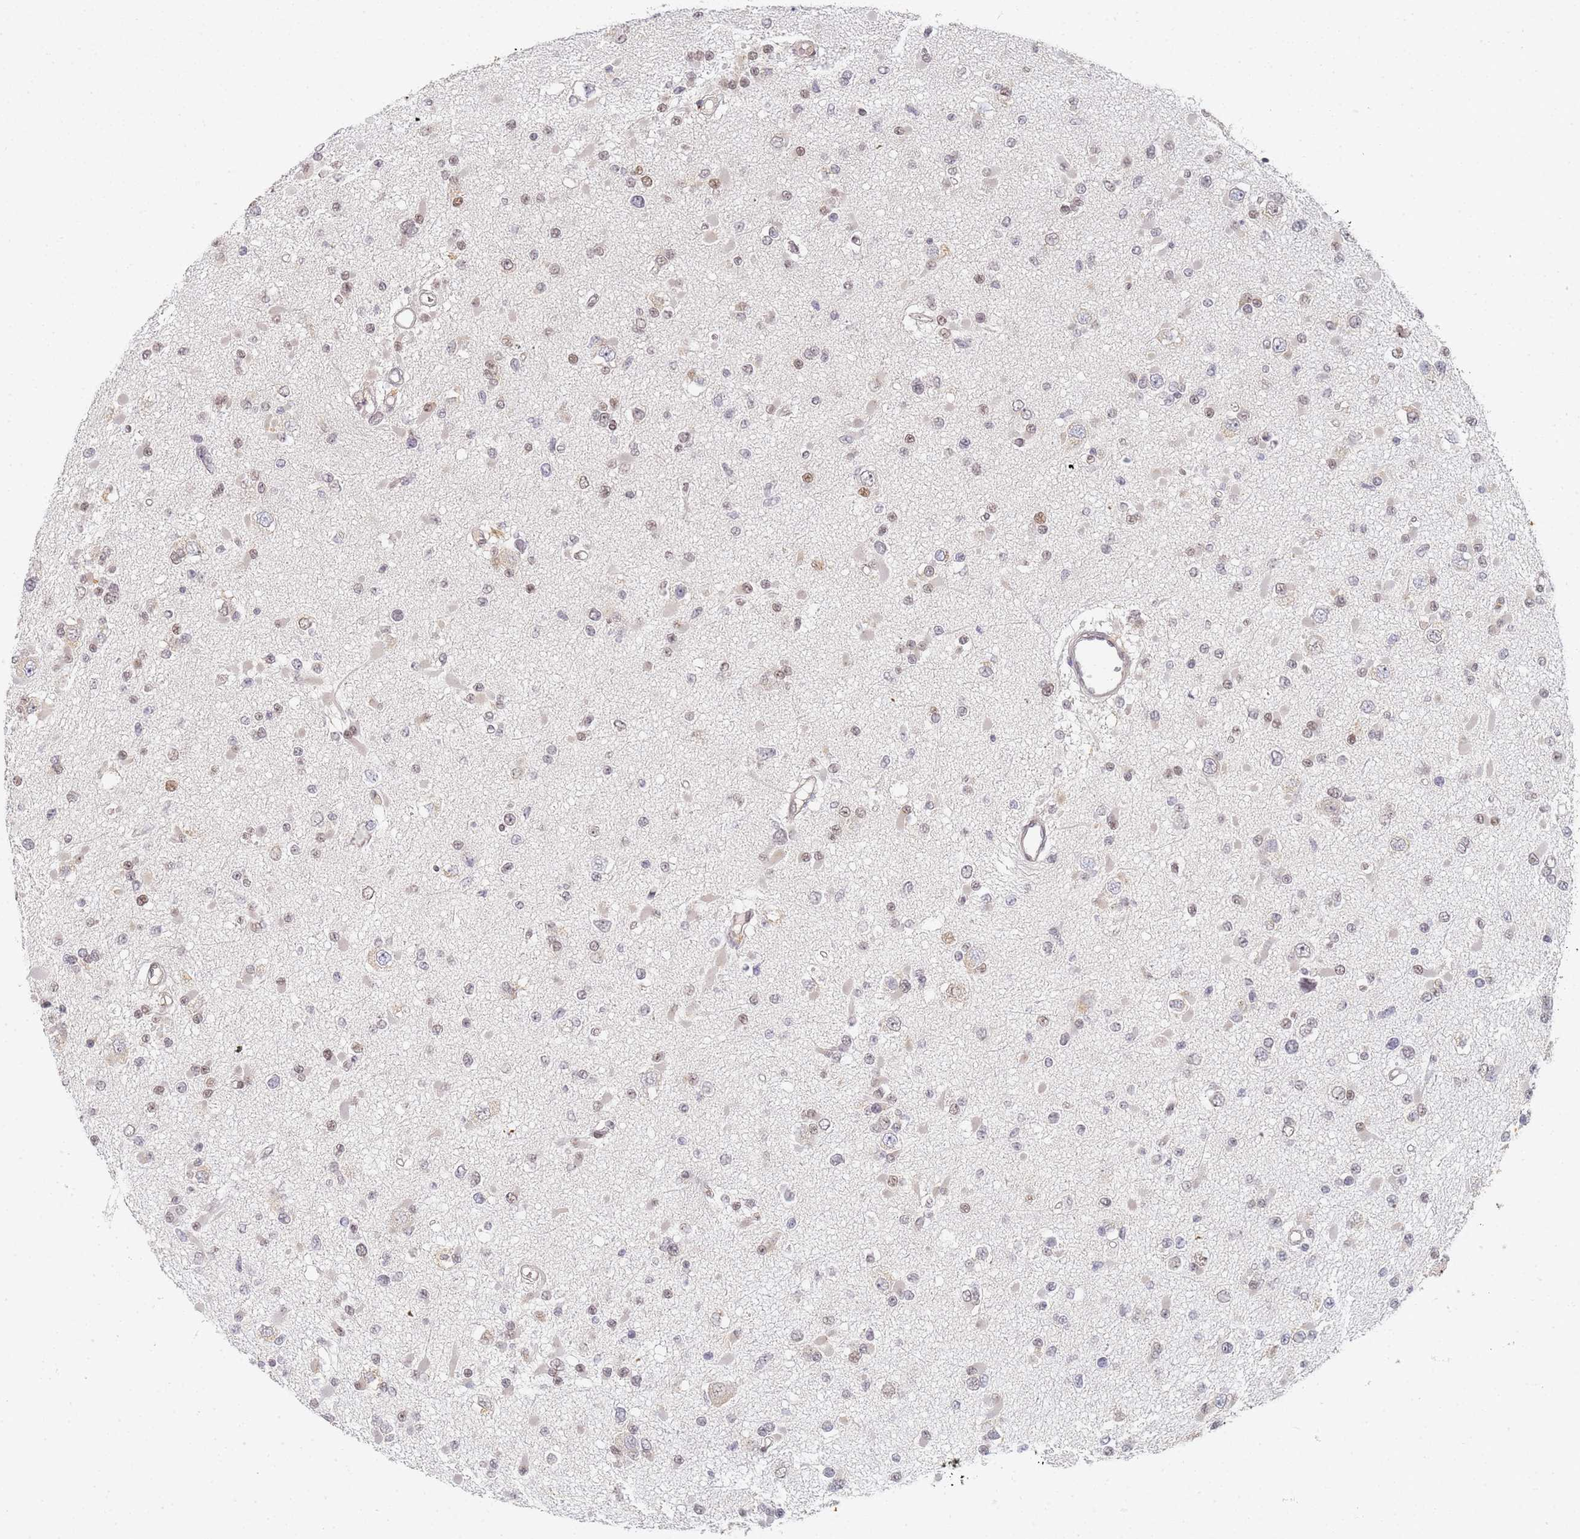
{"staining": {"intensity": "weak", "quantity": "<25%", "location": "nuclear"}, "tissue": "glioma", "cell_type": "Tumor cells", "image_type": "cancer", "snomed": [{"axis": "morphology", "description": "Glioma, malignant, Low grade"}, {"axis": "topography", "description": "Brain"}], "caption": "Immunohistochemistry photomicrograph of neoplastic tissue: human malignant glioma (low-grade) stained with DAB (3,3'-diaminobenzidine) shows no significant protein staining in tumor cells.", "gene": "HMCES", "patient": {"sex": "female", "age": 22}}